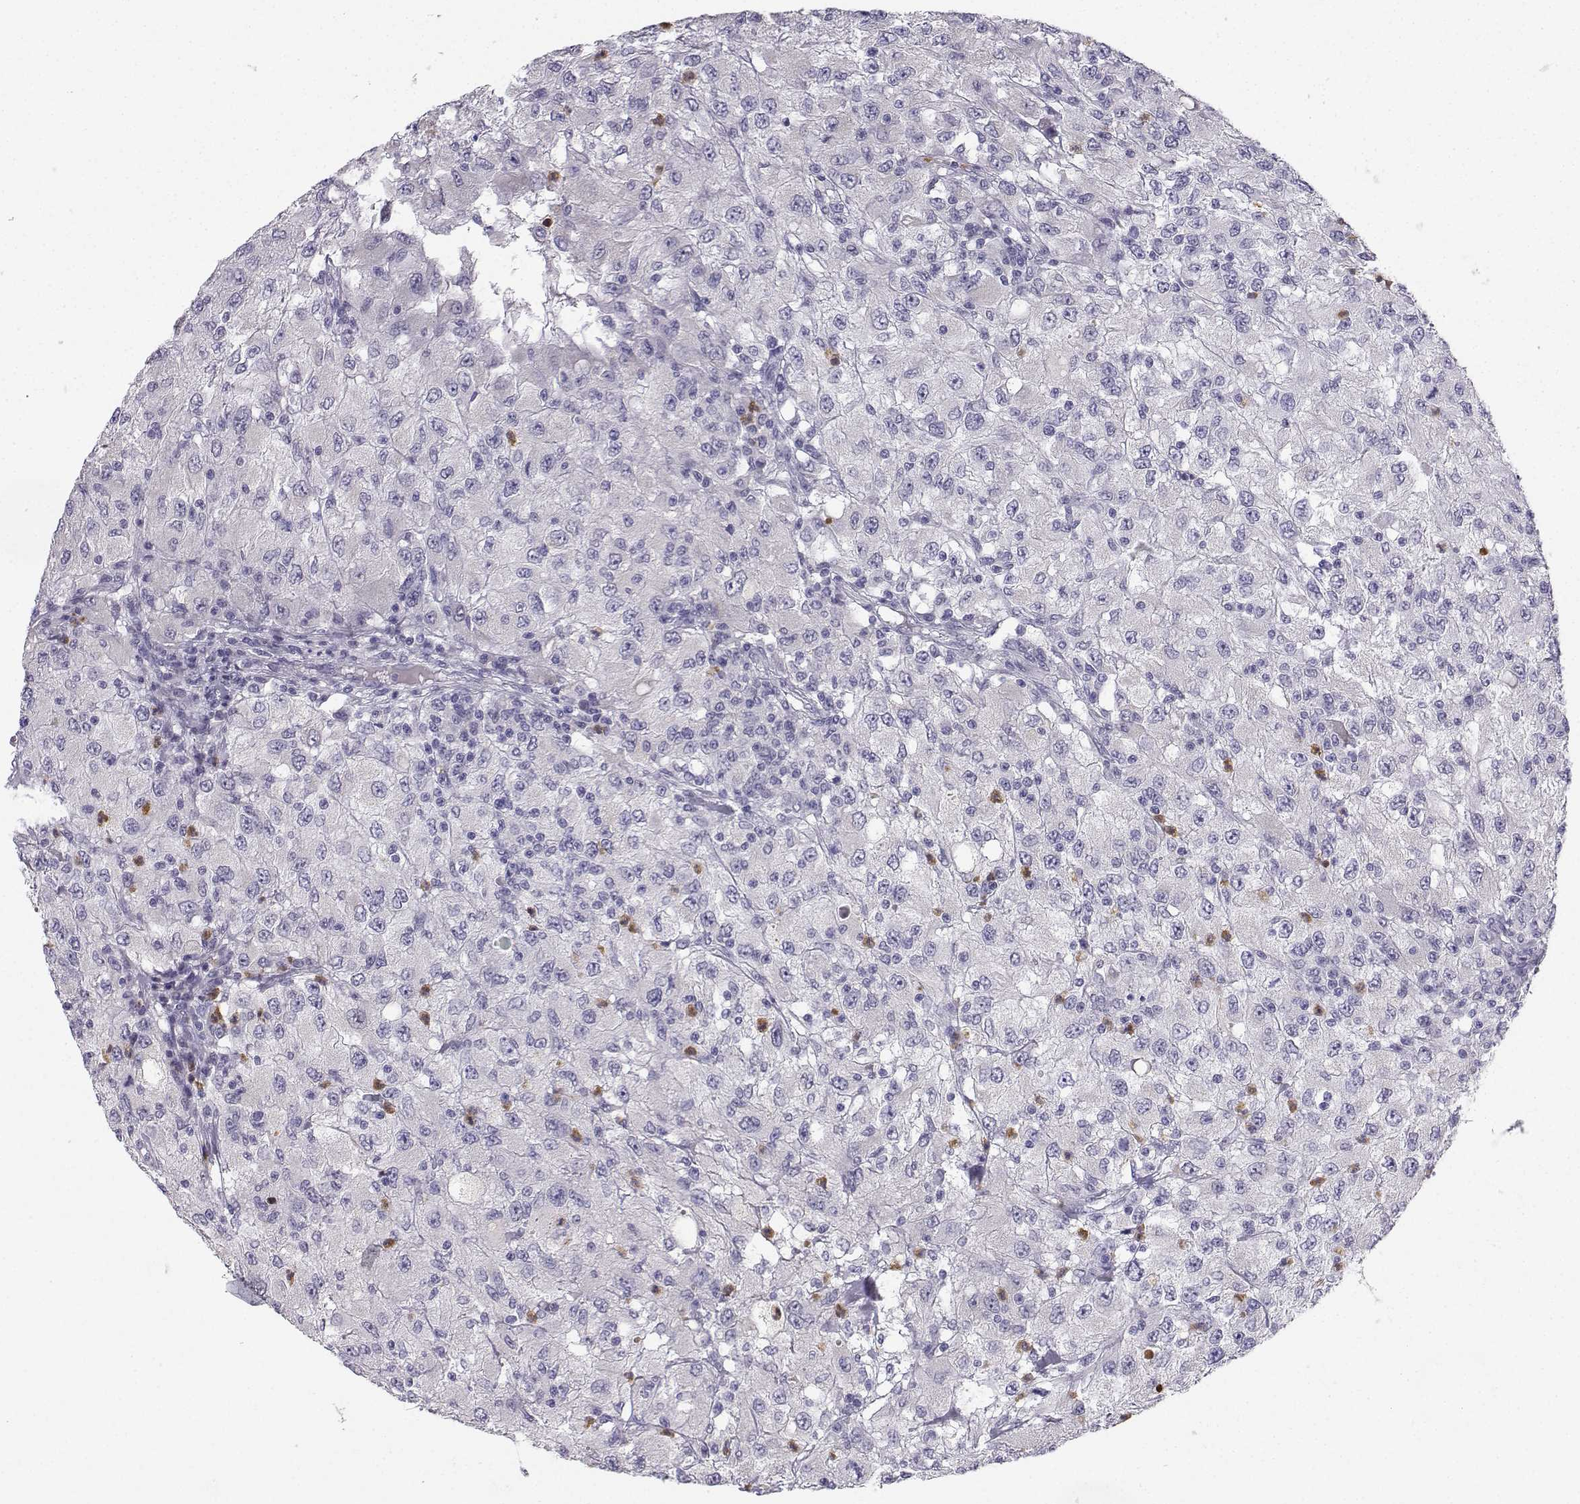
{"staining": {"intensity": "negative", "quantity": "none", "location": "none"}, "tissue": "renal cancer", "cell_type": "Tumor cells", "image_type": "cancer", "snomed": [{"axis": "morphology", "description": "Adenocarcinoma, NOS"}, {"axis": "topography", "description": "Kidney"}], "caption": "DAB immunohistochemical staining of human renal adenocarcinoma demonstrates no significant staining in tumor cells.", "gene": "CALY", "patient": {"sex": "female", "age": 67}}